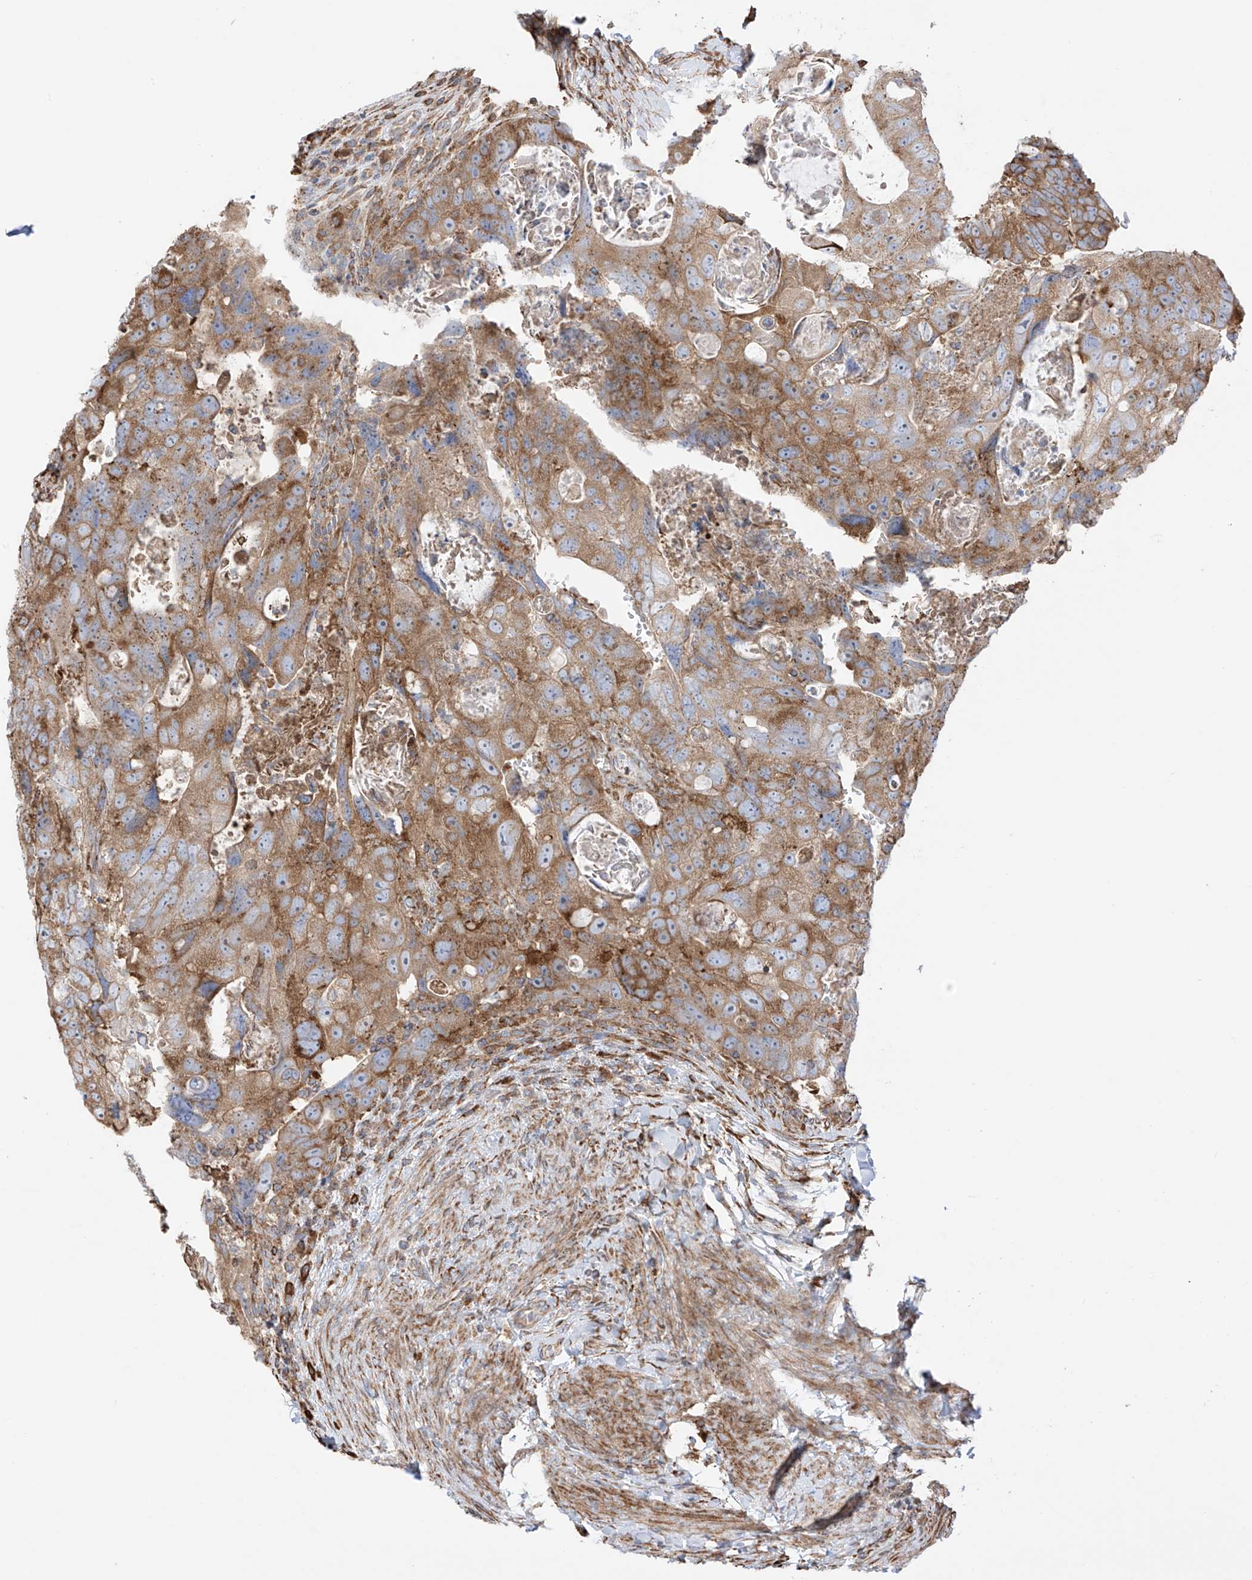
{"staining": {"intensity": "strong", "quantity": ">75%", "location": "cytoplasmic/membranous"}, "tissue": "colorectal cancer", "cell_type": "Tumor cells", "image_type": "cancer", "snomed": [{"axis": "morphology", "description": "Adenocarcinoma, NOS"}, {"axis": "topography", "description": "Rectum"}], "caption": "Tumor cells show high levels of strong cytoplasmic/membranous expression in about >75% of cells in colorectal cancer (adenocarcinoma).", "gene": "XKR3", "patient": {"sex": "male", "age": 59}}